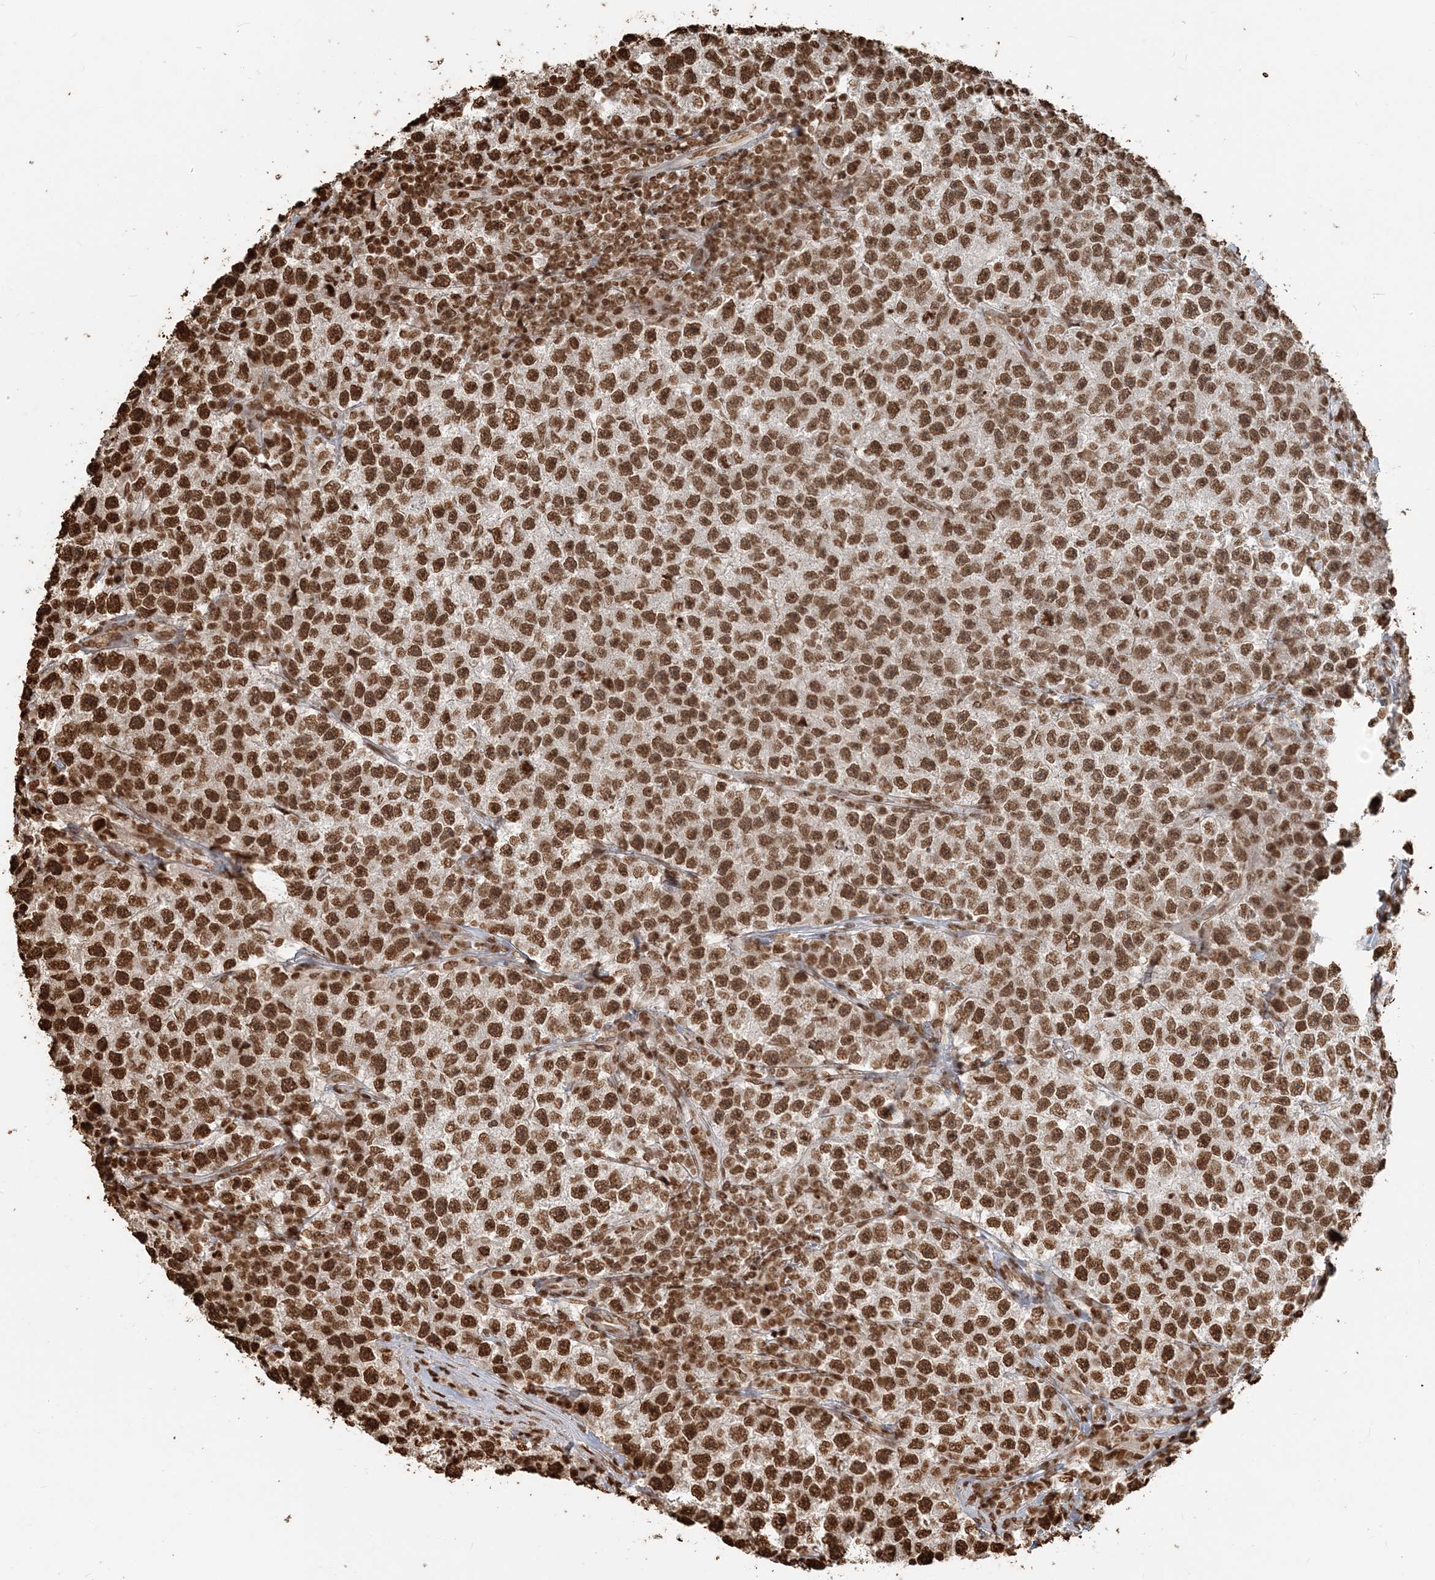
{"staining": {"intensity": "strong", "quantity": ">75%", "location": "nuclear"}, "tissue": "testis cancer", "cell_type": "Tumor cells", "image_type": "cancer", "snomed": [{"axis": "morphology", "description": "Seminoma, NOS"}, {"axis": "topography", "description": "Testis"}], "caption": "An immunohistochemistry (IHC) micrograph of tumor tissue is shown. Protein staining in brown labels strong nuclear positivity in testis seminoma within tumor cells.", "gene": "H3-3B", "patient": {"sex": "male", "age": 22}}